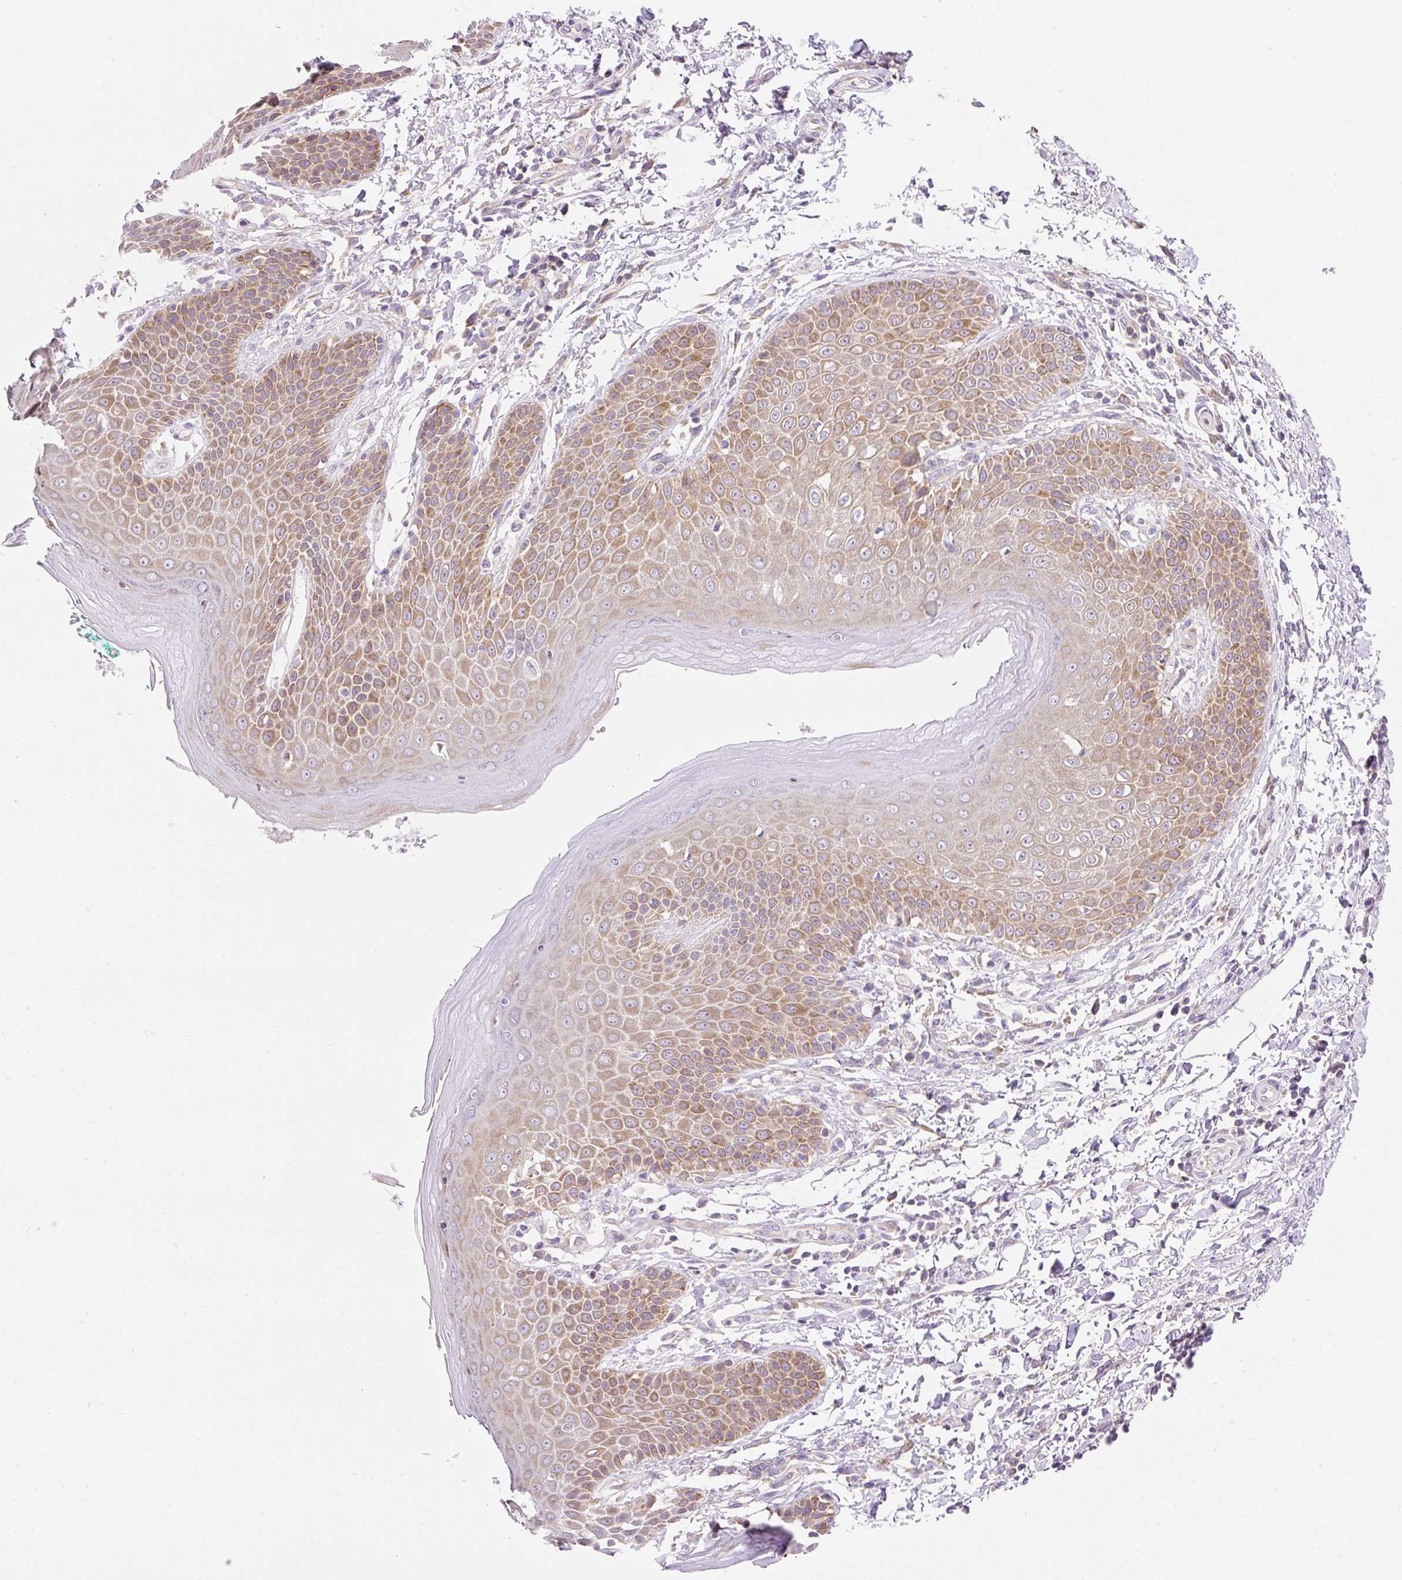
{"staining": {"intensity": "moderate", "quantity": ">75%", "location": "cytoplasmic/membranous"}, "tissue": "skin", "cell_type": "Epidermal cells", "image_type": "normal", "snomed": [{"axis": "morphology", "description": "Normal tissue, NOS"}, {"axis": "topography", "description": "Peripheral nerve tissue"}], "caption": "This micrograph reveals unremarkable skin stained with immunohistochemistry (IHC) to label a protein in brown. The cytoplasmic/membranous of epidermal cells show moderate positivity for the protein. Nuclei are counter-stained blue.", "gene": "GPR45", "patient": {"sex": "male", "age": 51}}